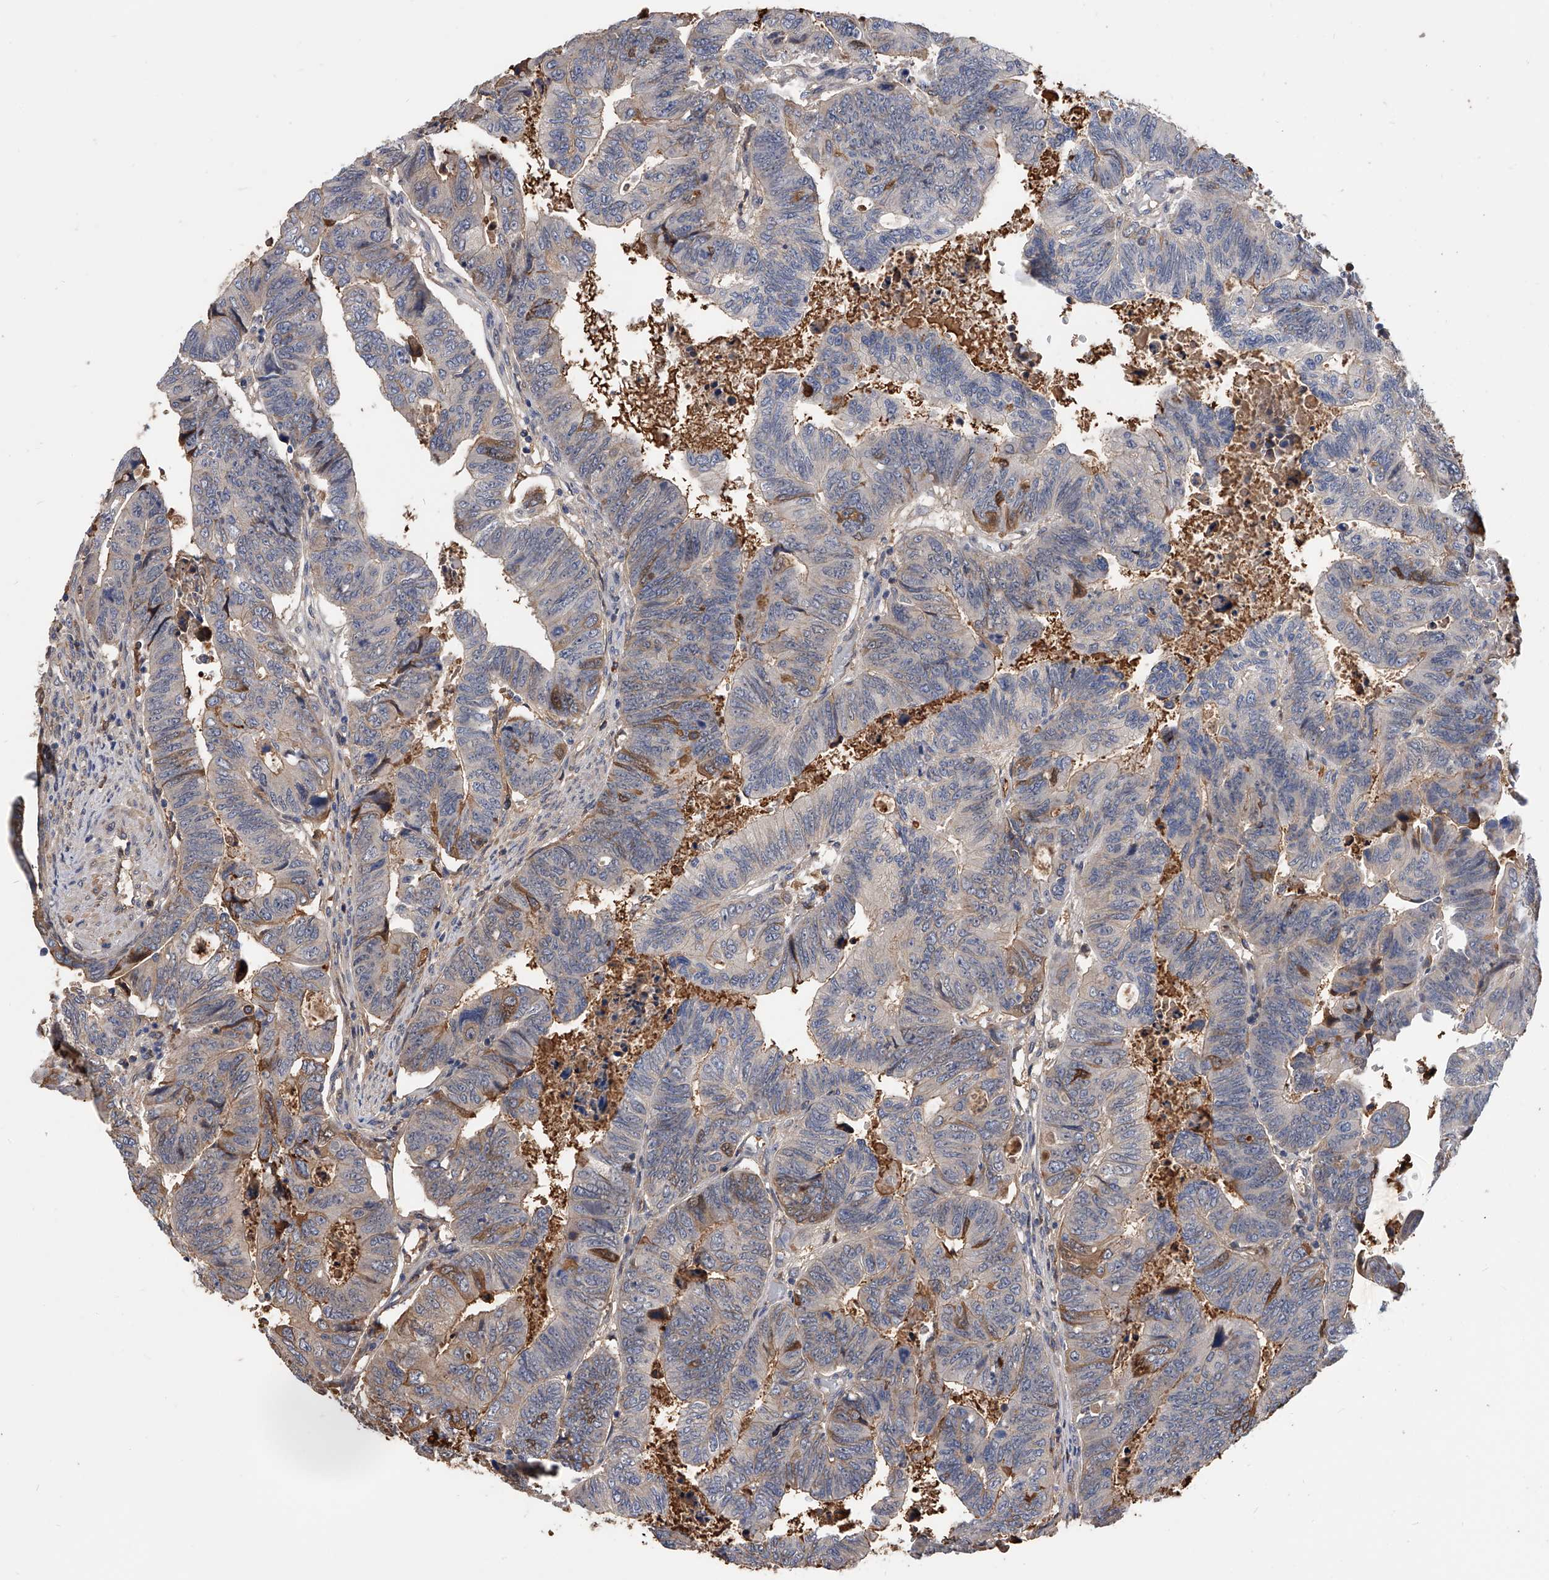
{"staining": {"intensity": "moderate", "quantity": "<25%", "location": "cytoplasmic/membranous"}, "tissue": "colorectal cancer", "cell_type": "Tumor cells", "image_type": "cancer", "snomed": [{"axis": "morphology", "description": "Normal tissue, NOS"}, {"axis": "morphology", "description": "Adenocarcinoma, NOS"}, {"axis": "topography", "description": "Rectum"}], "caption": "Moderate cytoplasmic/membranous protein staining is appreciated in about <25% of tumor cells in colorectal cancer (adenocarcinoma). (DAB (3,3'-diaminobenzidine) IHC, brown staining for protein, blue staining for nuclei).", "gene": "ZNF25", "patient": {"sex": "female", "age": 65}}